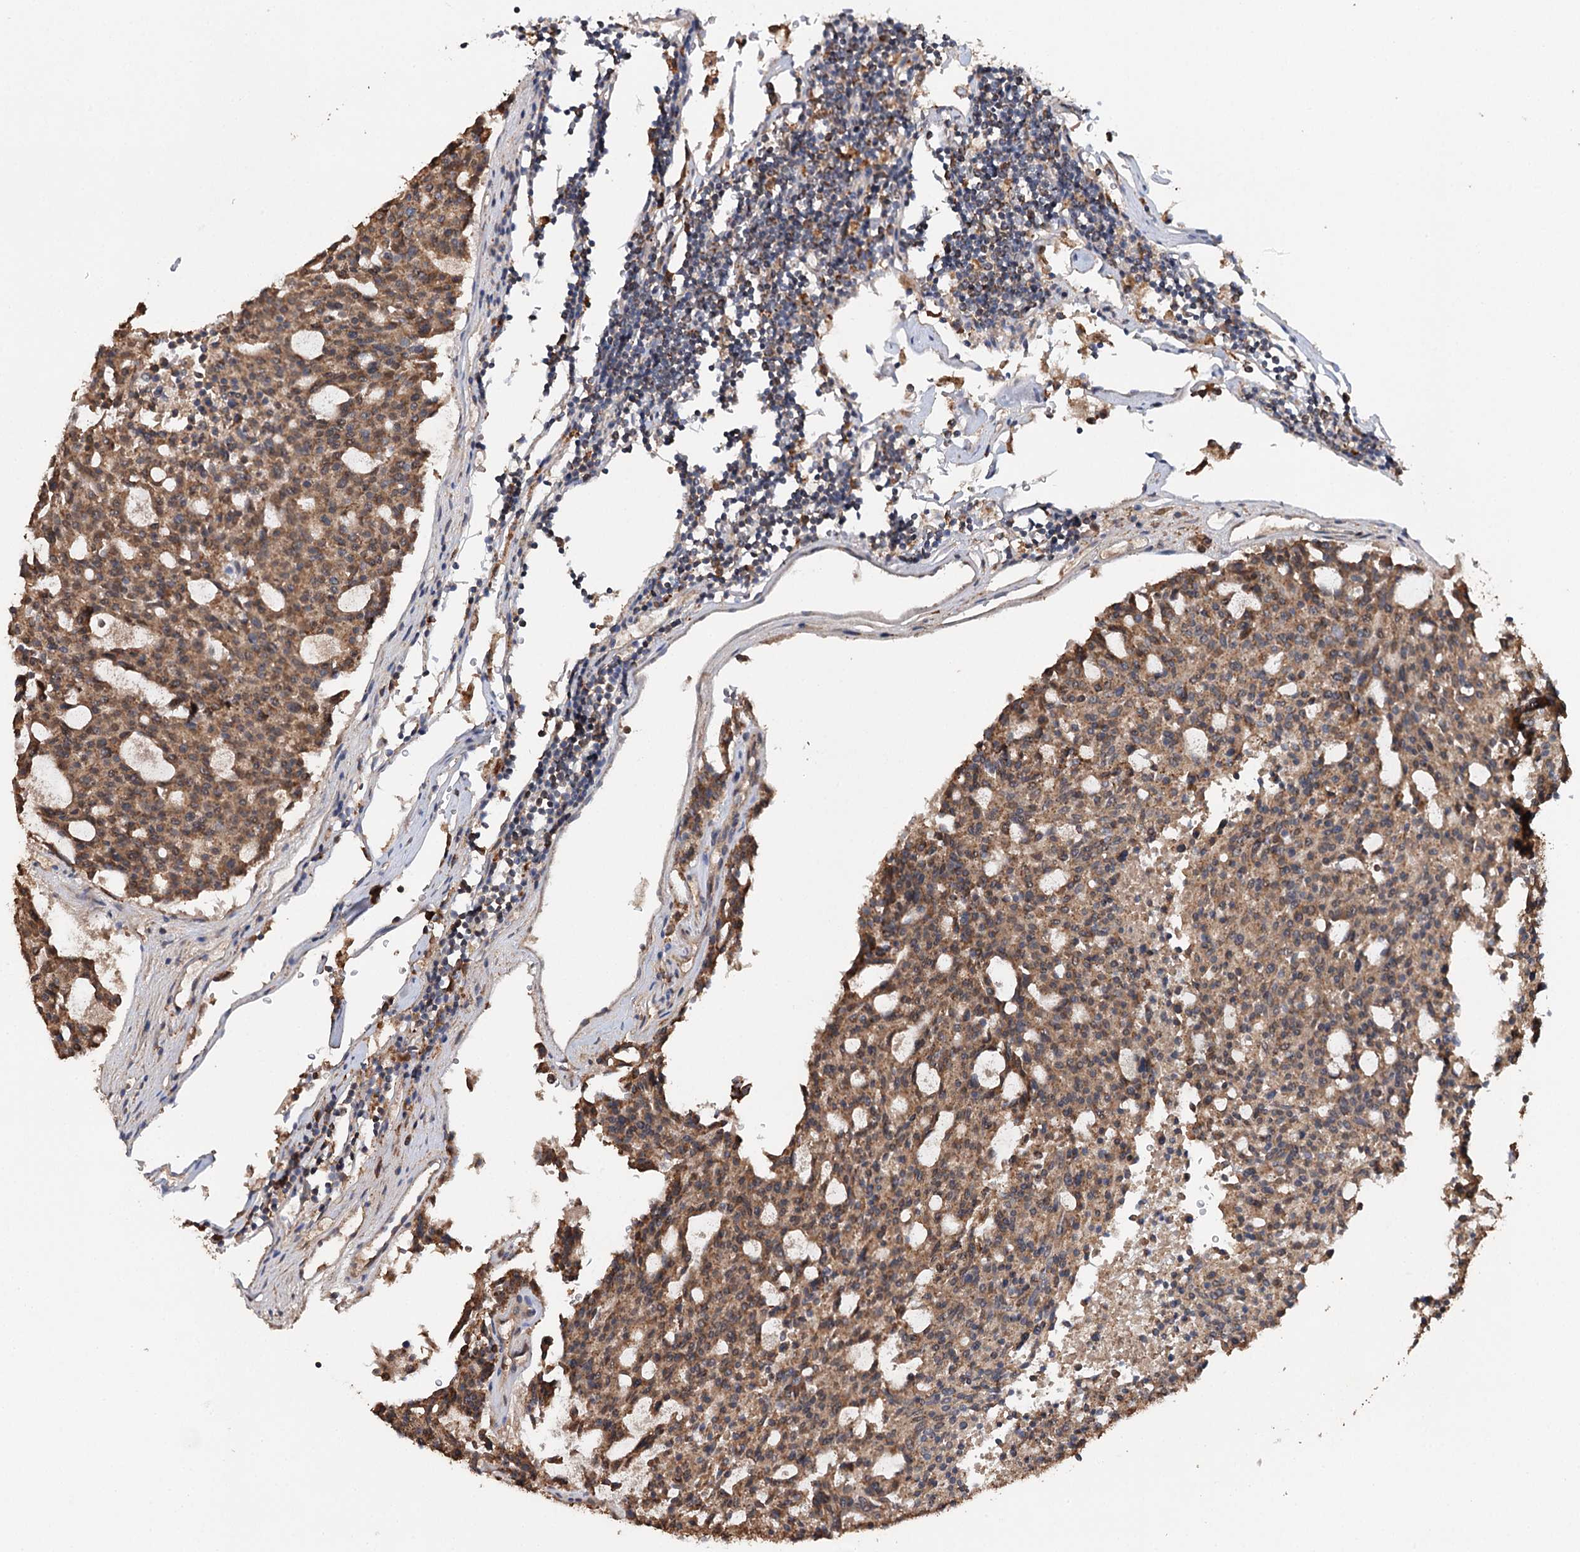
{"staining": {"intensity": "strong", "quantity": ">75%", "location": "cytoplasmic/membranous"}, "tissue": "carcinoid", "cell_type": "Tumor cells", "image_type": "cancer", "snomed": [{"axis": "morphology", "description": "Carcinoid, malignant, NOS"}, {"axis": "topography", "description": "Pancreas"}], "caption": "This is an image of IHC staining of carcinoid, which shows strong staining in the cytoplasmic/membranous of tumor cells.", "gene": "PIK3CB", "patient": {"sex": "female", "age": 54}}